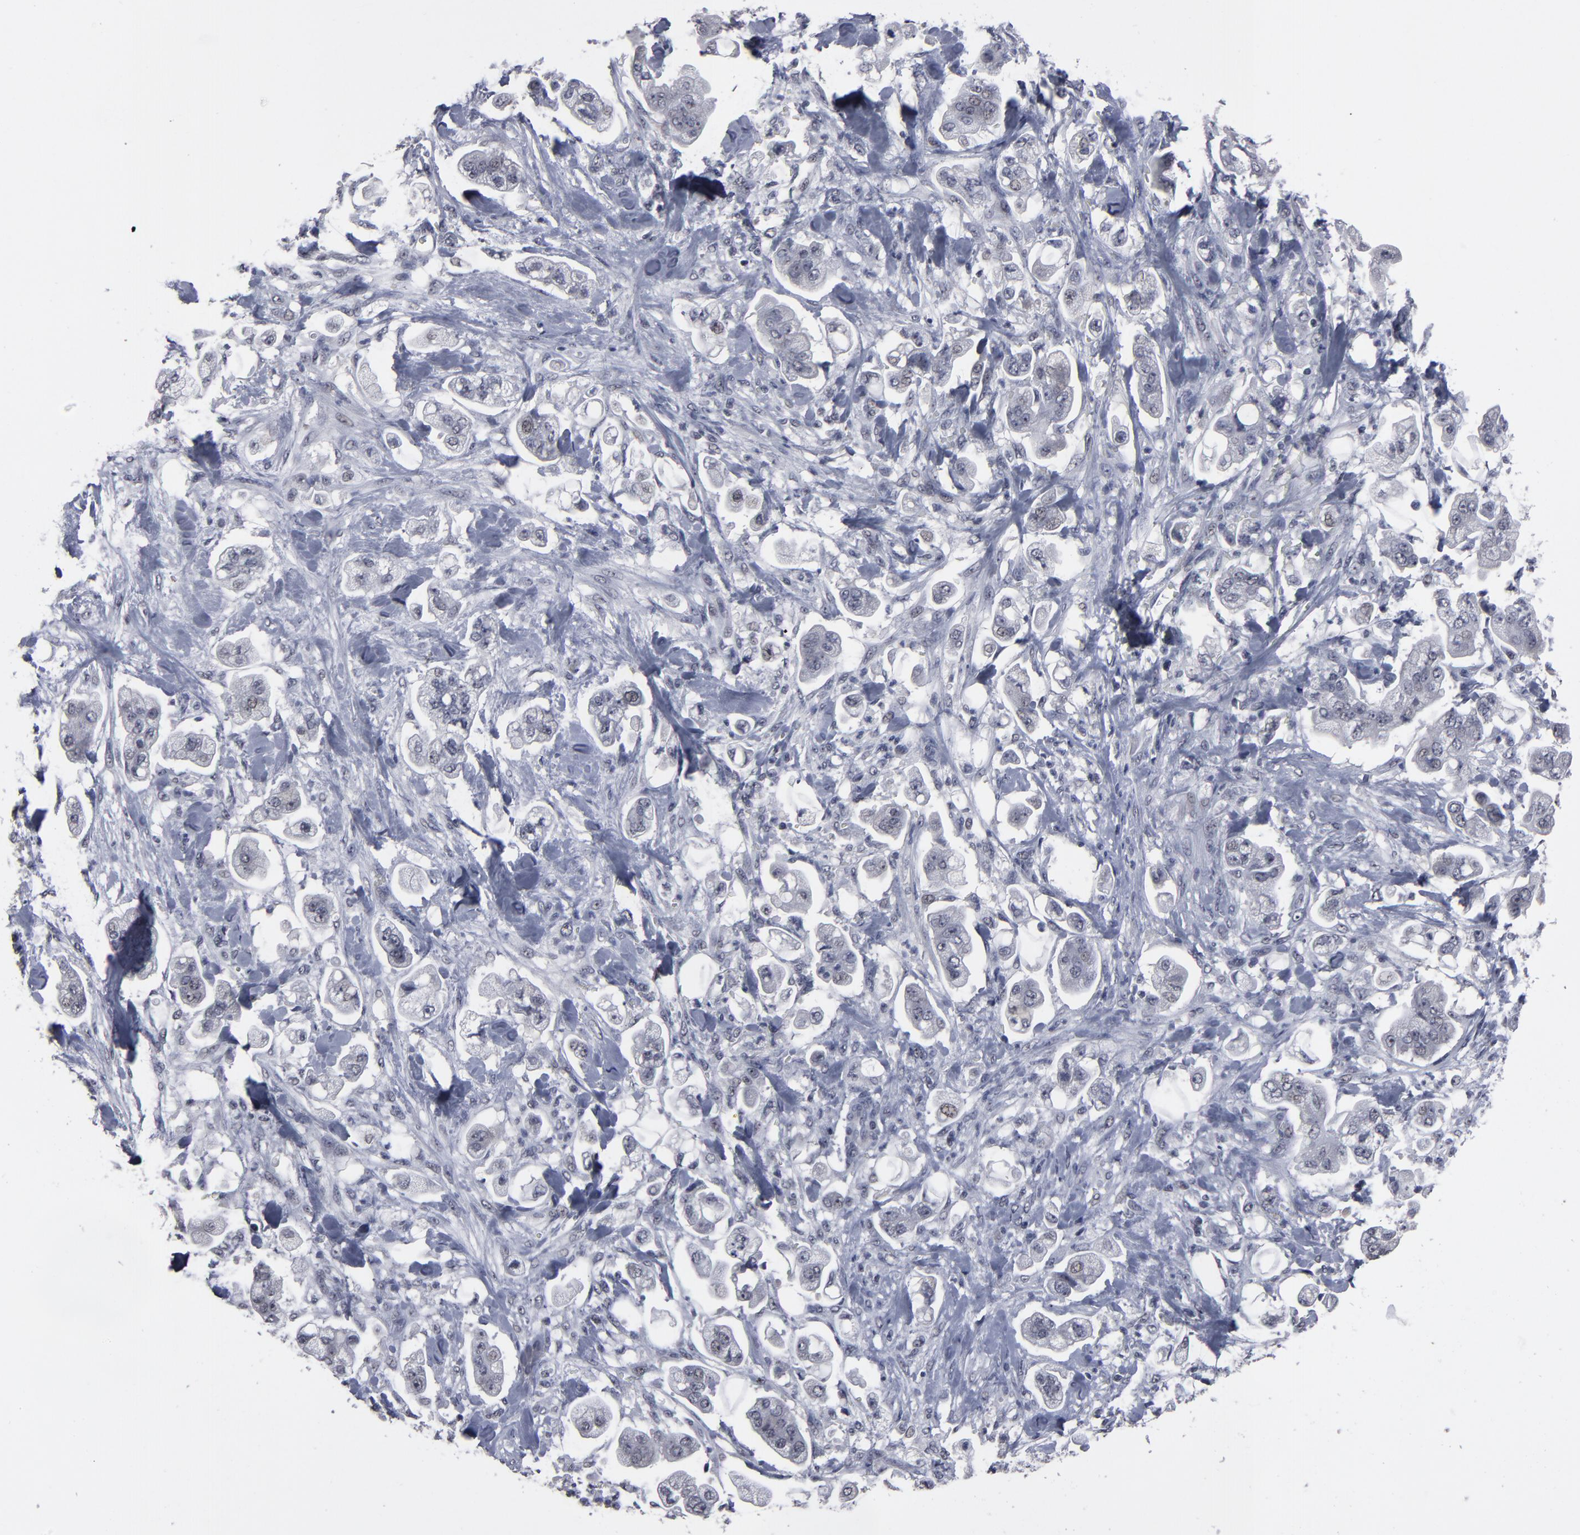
{"staining": {"intensity": "negative", "quantity": "none", "location": "none"}, "tissue": "stomach cancer", "cell_type": "Tumor cells", "image_type": "cancer", "snomed": [{"axis": "morphology", "description": "Adenocarcinoma, NOS"}, {"axis": "topography", "description": "Stomach"}], "caption": "A high-resolution image shows immunohistochemistry (IHC) staining of stomach cancer (adenocarcinoma), which exhibits no significant expression in tumor cells. (Stains: DAB (3,3'-diaminobenzidine) immunohistochemistry (IHC) with hematoxylin counter stain, Microscopy: brightfield microscopy at high magnification).", "gene": "SSRP1", "patient": {"sex": "male", "age": 62}}